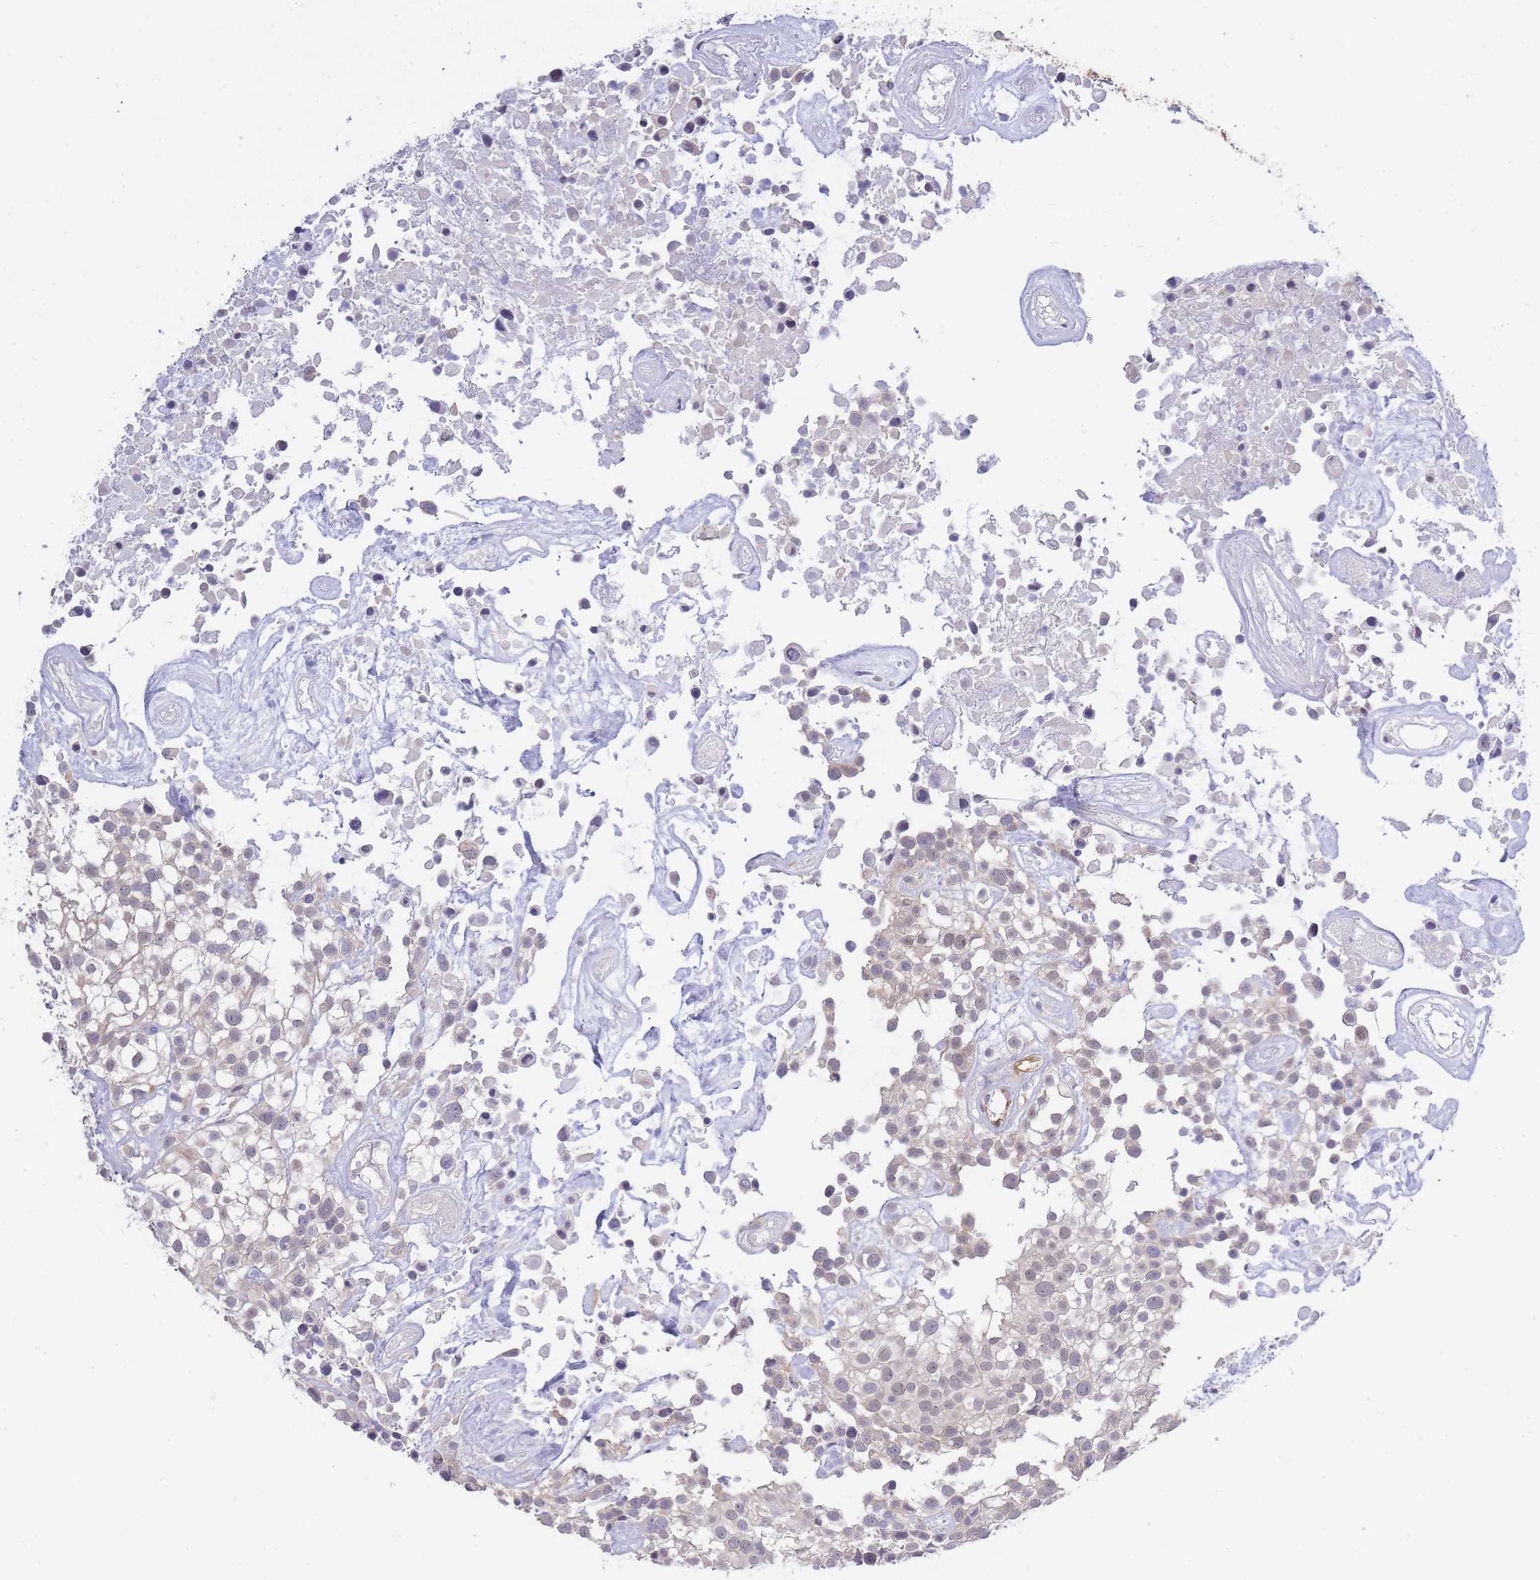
{"staining": {"intensity": "weak", "quantity": "<25%", "location": "cytoplasmic/membranous"}, "tissue": "urothelial cancer", "cell_type": "Tumor cells", "image_type": "cancer", "snomed": [{"axis": "morphology", "description": "Urothelial carcinoma, High grade"}, {"axis": "topography", "description": "Urinary bladder"}], "caption": "High magnification brightfield microscopy of urothelial cancer stained with DAB (brown) and counterstained with hematoxylin (blue): tumor cells show no significant staining.", "gene": "C19orf25", "patient": {"sex": "male", "age": 56}}